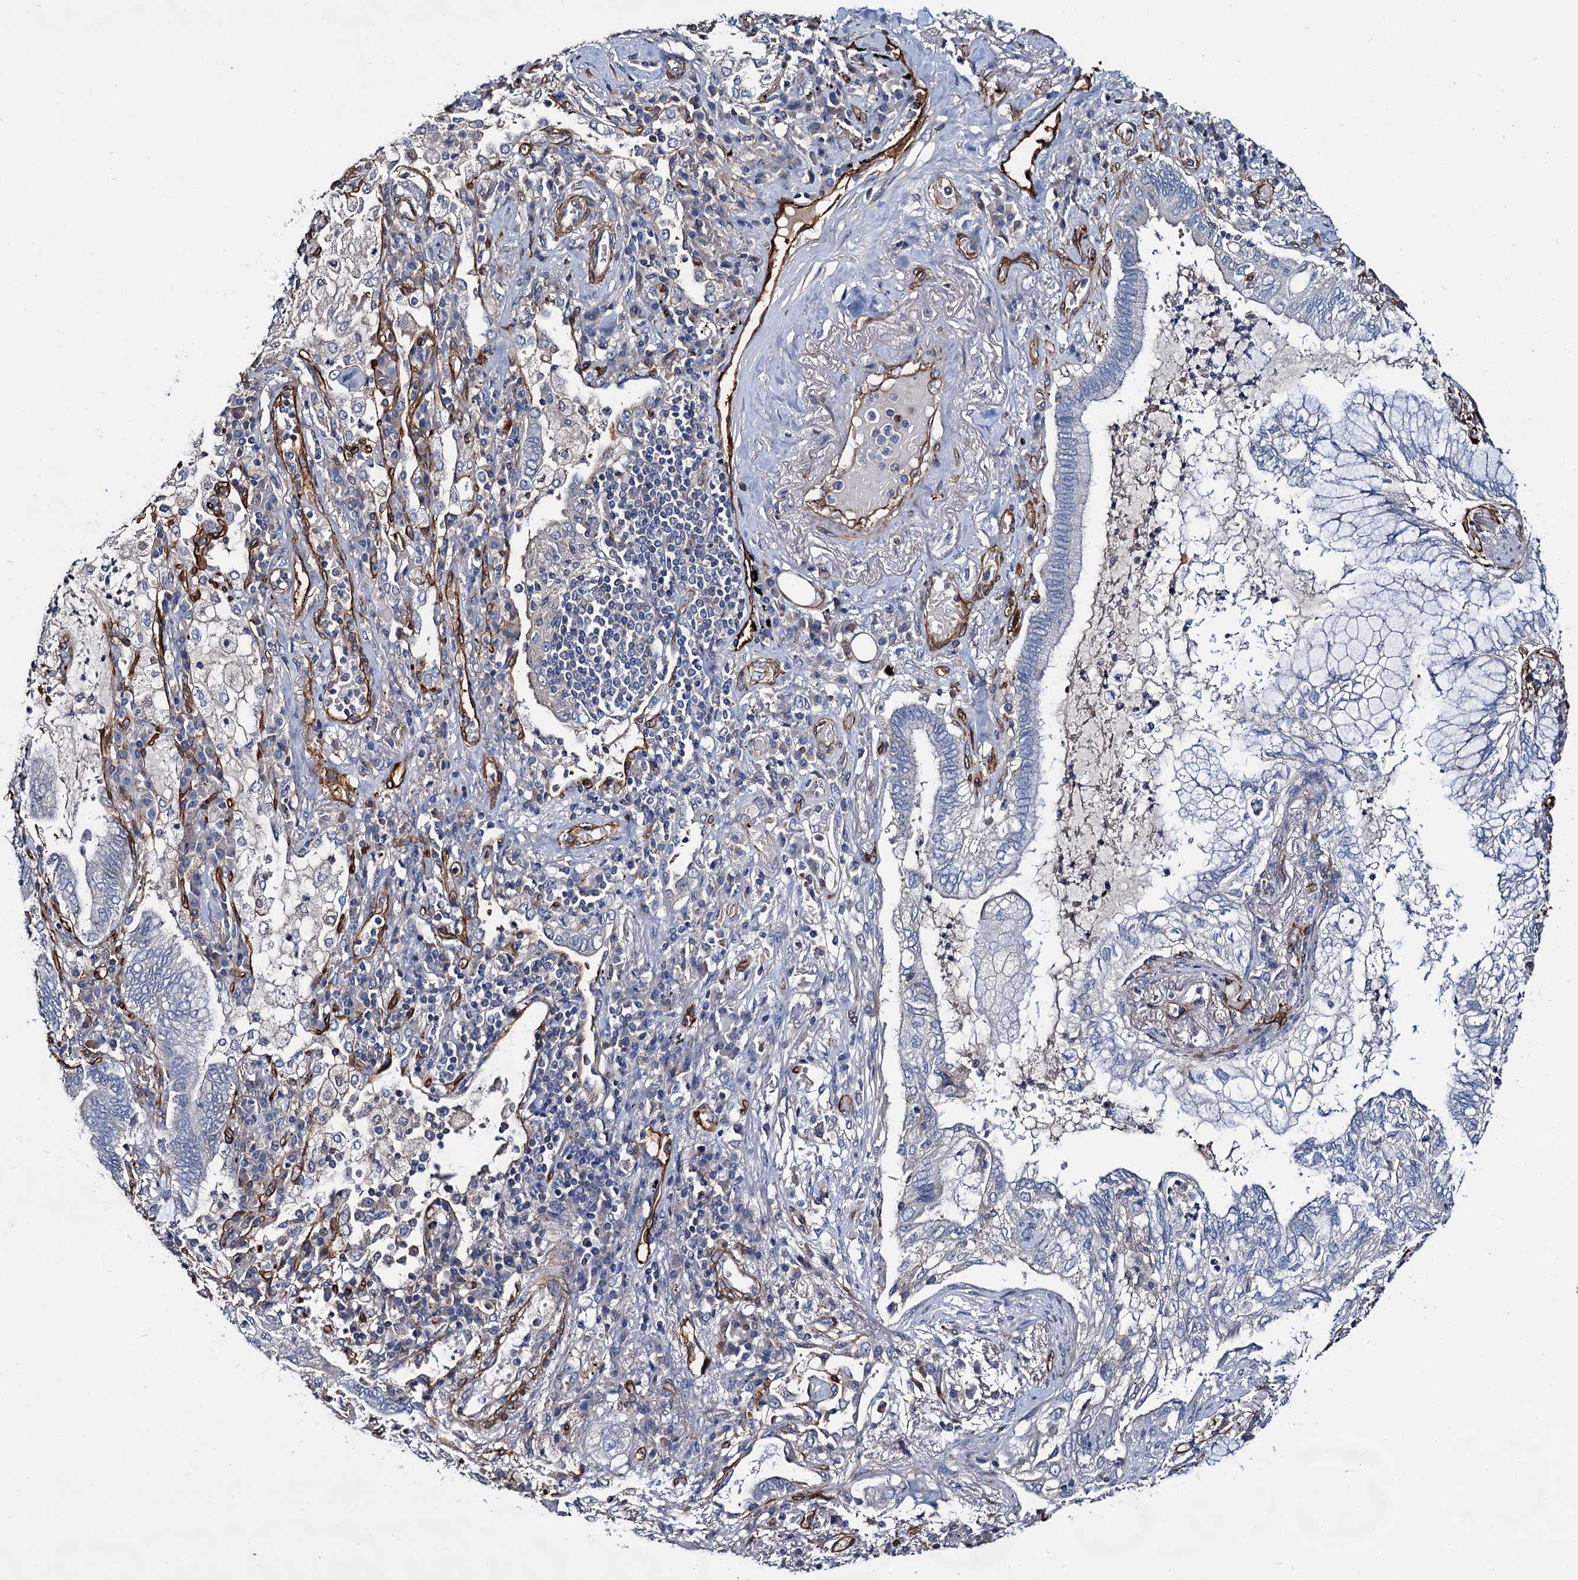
{"staining": {"intensity": "moderate", "quantity": "25%-75%", "location": "cytoplasmic/membranous"}, "tissue": "bronchus", "cell_type": "Respiratory epithelial cells", "image_type": "normal", "snomed": [{"axis": "morphology", "description": "Normal tissue, NOS"}, {"axis": "morphology", "description": "Adenocarcinoma, NOS"}, {"axis": "topography", "description": "Bronchus"}, {"axis": "topography", "description": "Lung"}], "caption": "Benign bronchus was stained to show a protein in brown. There is medium levels of moderate cytoplasmic/membranous positivity in about 25%-75% of respiratory epithelial cells. (DAB (3,3'-diaminobenzidine) IHC with brightfield microscopy, high magnification).", "gene": "CACNA1C", "patient": {"sex": "female", "age": 70}}